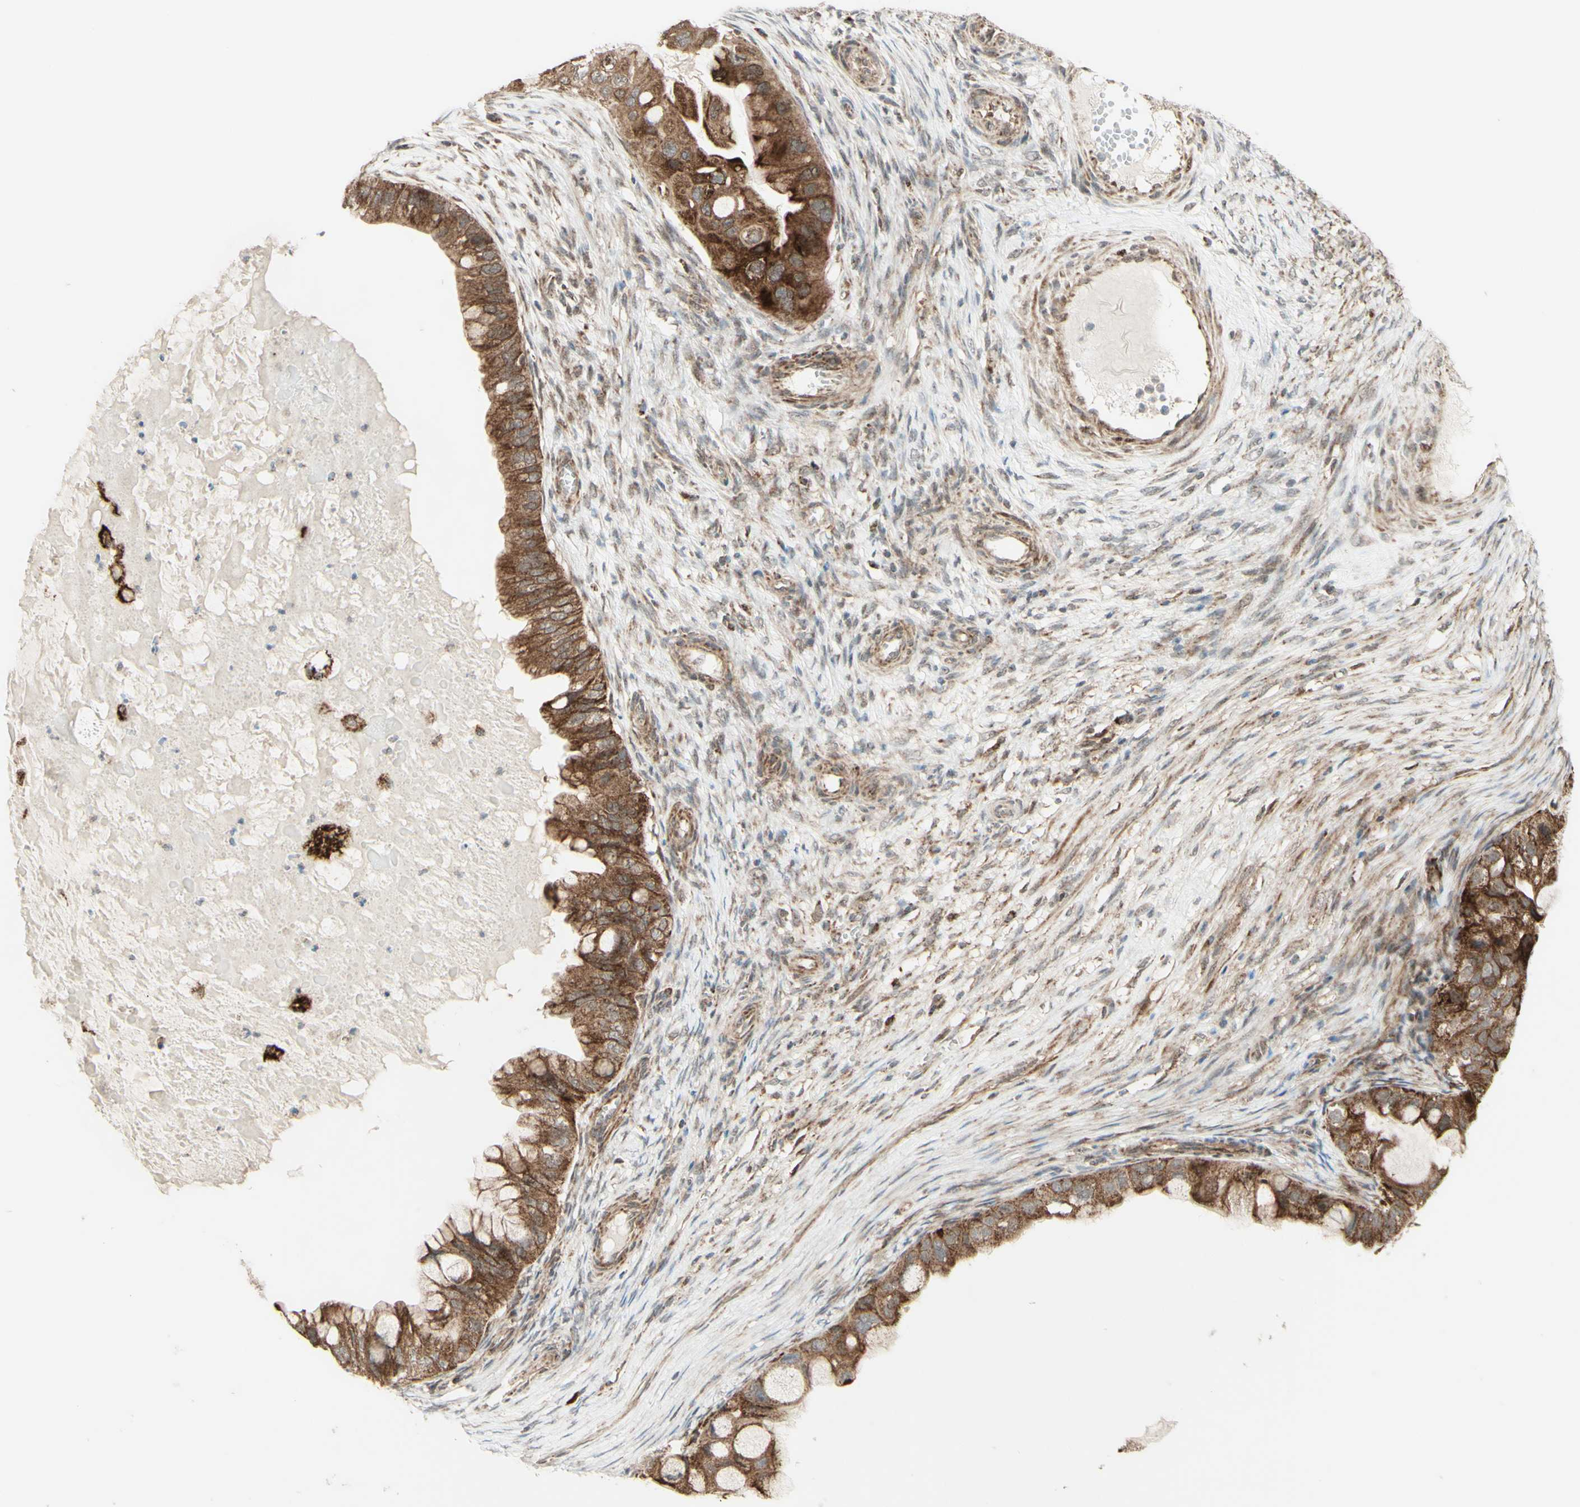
{"staining": {"intensity": "moderate", "quantity": ">75%", "location": "cytoplasmic/membranous"}, "tissue": "ovarian cancer", "cell_type": "Tumor cells", "image_type": "cancer", "snomed": [{"axis": "morphology", "description": "Cystadenocarcinoma, mucinous, NOS"}, {"axis": "topography", "description": "Ovary"}], "caption": "Moderate cytoplasmic/membranous protein positivity is identified in approximately >75% of tumor cells in ovarian mucinous cystadenocarcinoma.", "gene": "DHRS3", "patient": {"sex": "female", "age": 80}}